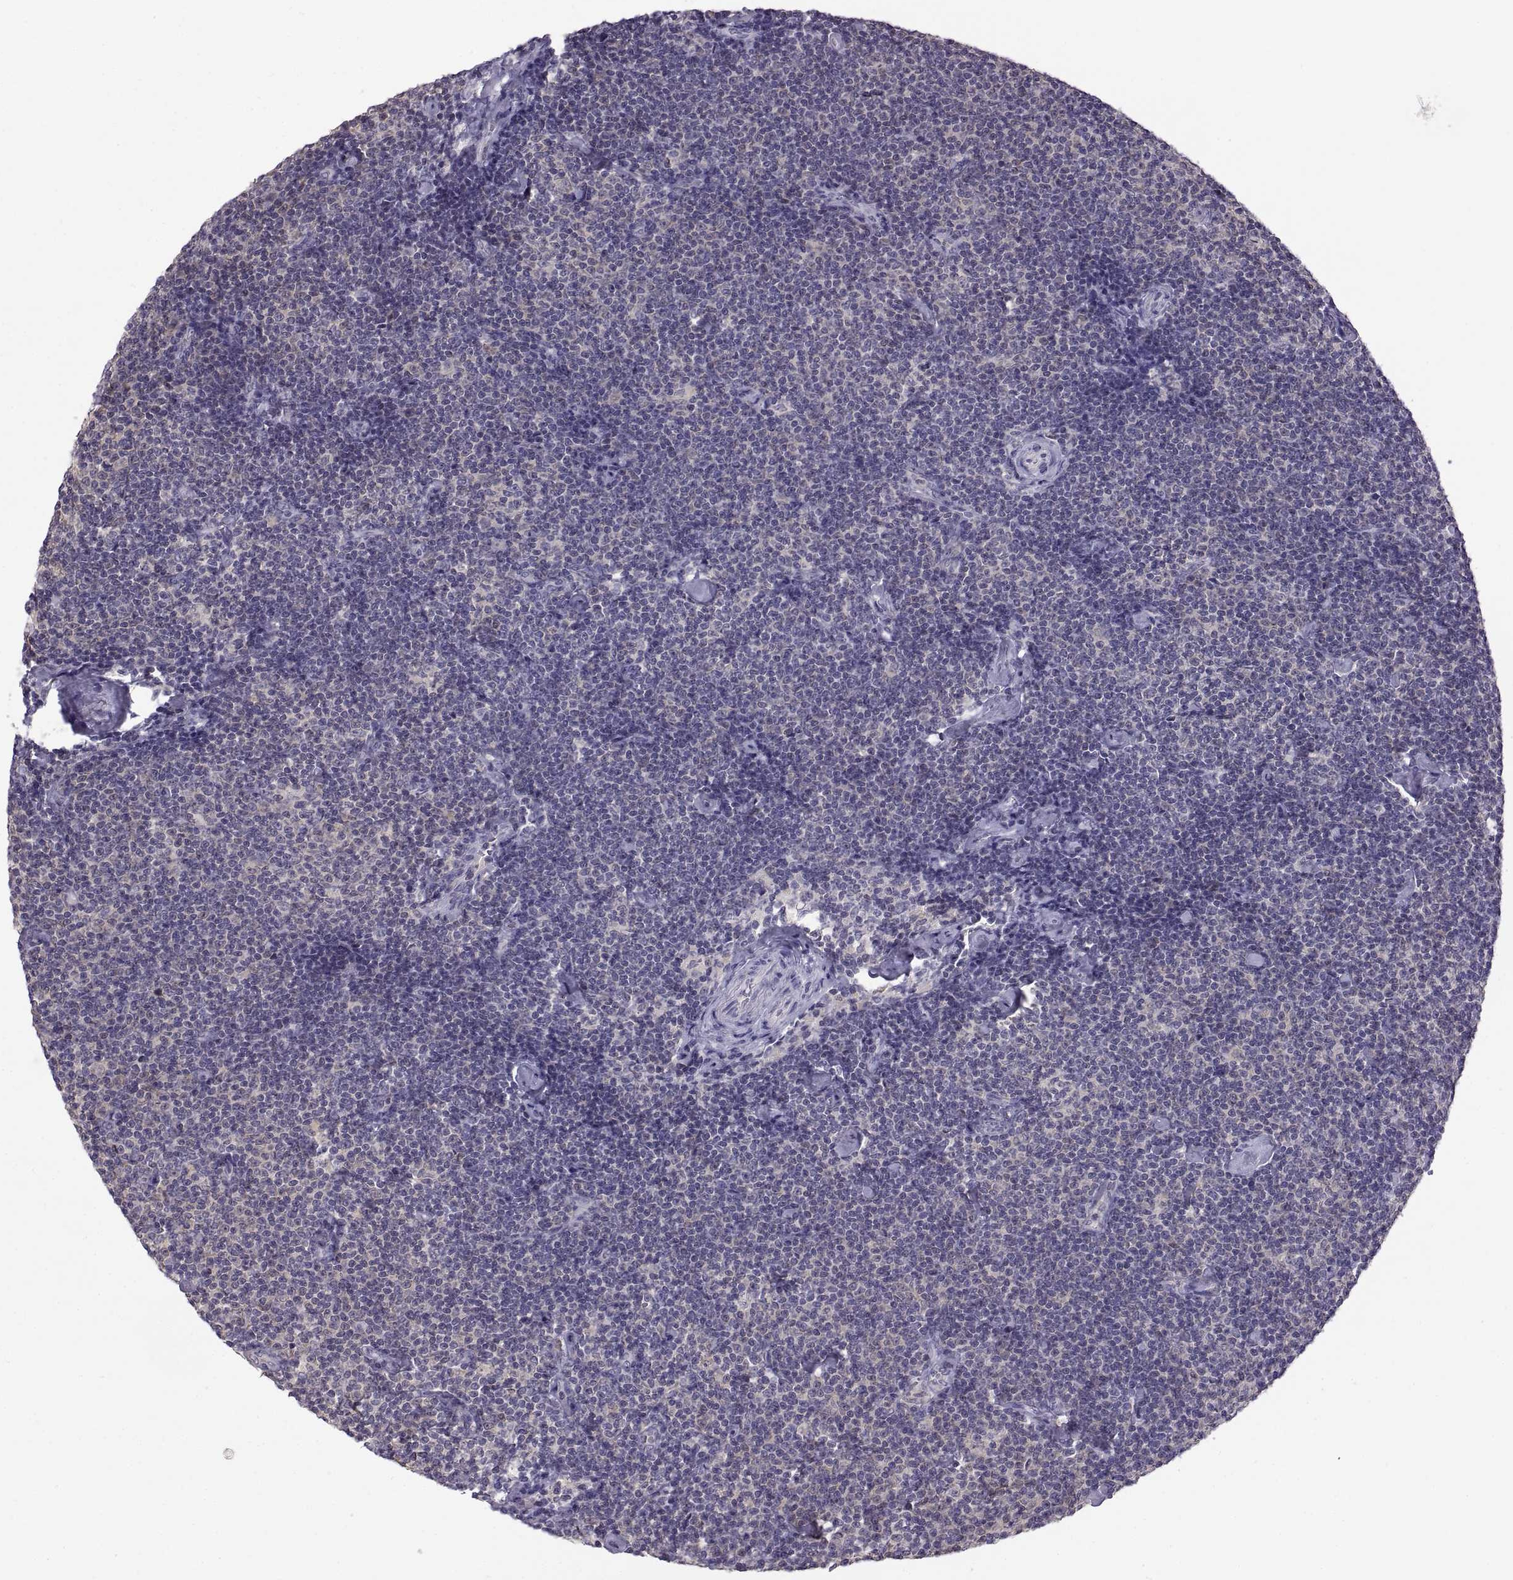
{"staining": {"intensity": "negative", "quantity": "none", "location": "none"}, "tissue": "lymphoma", "cell_type": "Tumor cells", "image_type": "cancer", "snomed": [{"axis": "morphology", "description": "Malignant lymphoma, non-Hodgkin's type, Low grade"}, {"axis": "topography", "description": "Lymph node"}], "caption": "Immunohistochemistry of human lymphoma demonstrates no positivity in tumor cells. (Stains: DAB immunohistochemistry with hematoxylin counter stain, Microscopy: brightfield microscopy at high magnification).", "gene": "FGF9", "patient": {"sex": "male", "age": 81}}